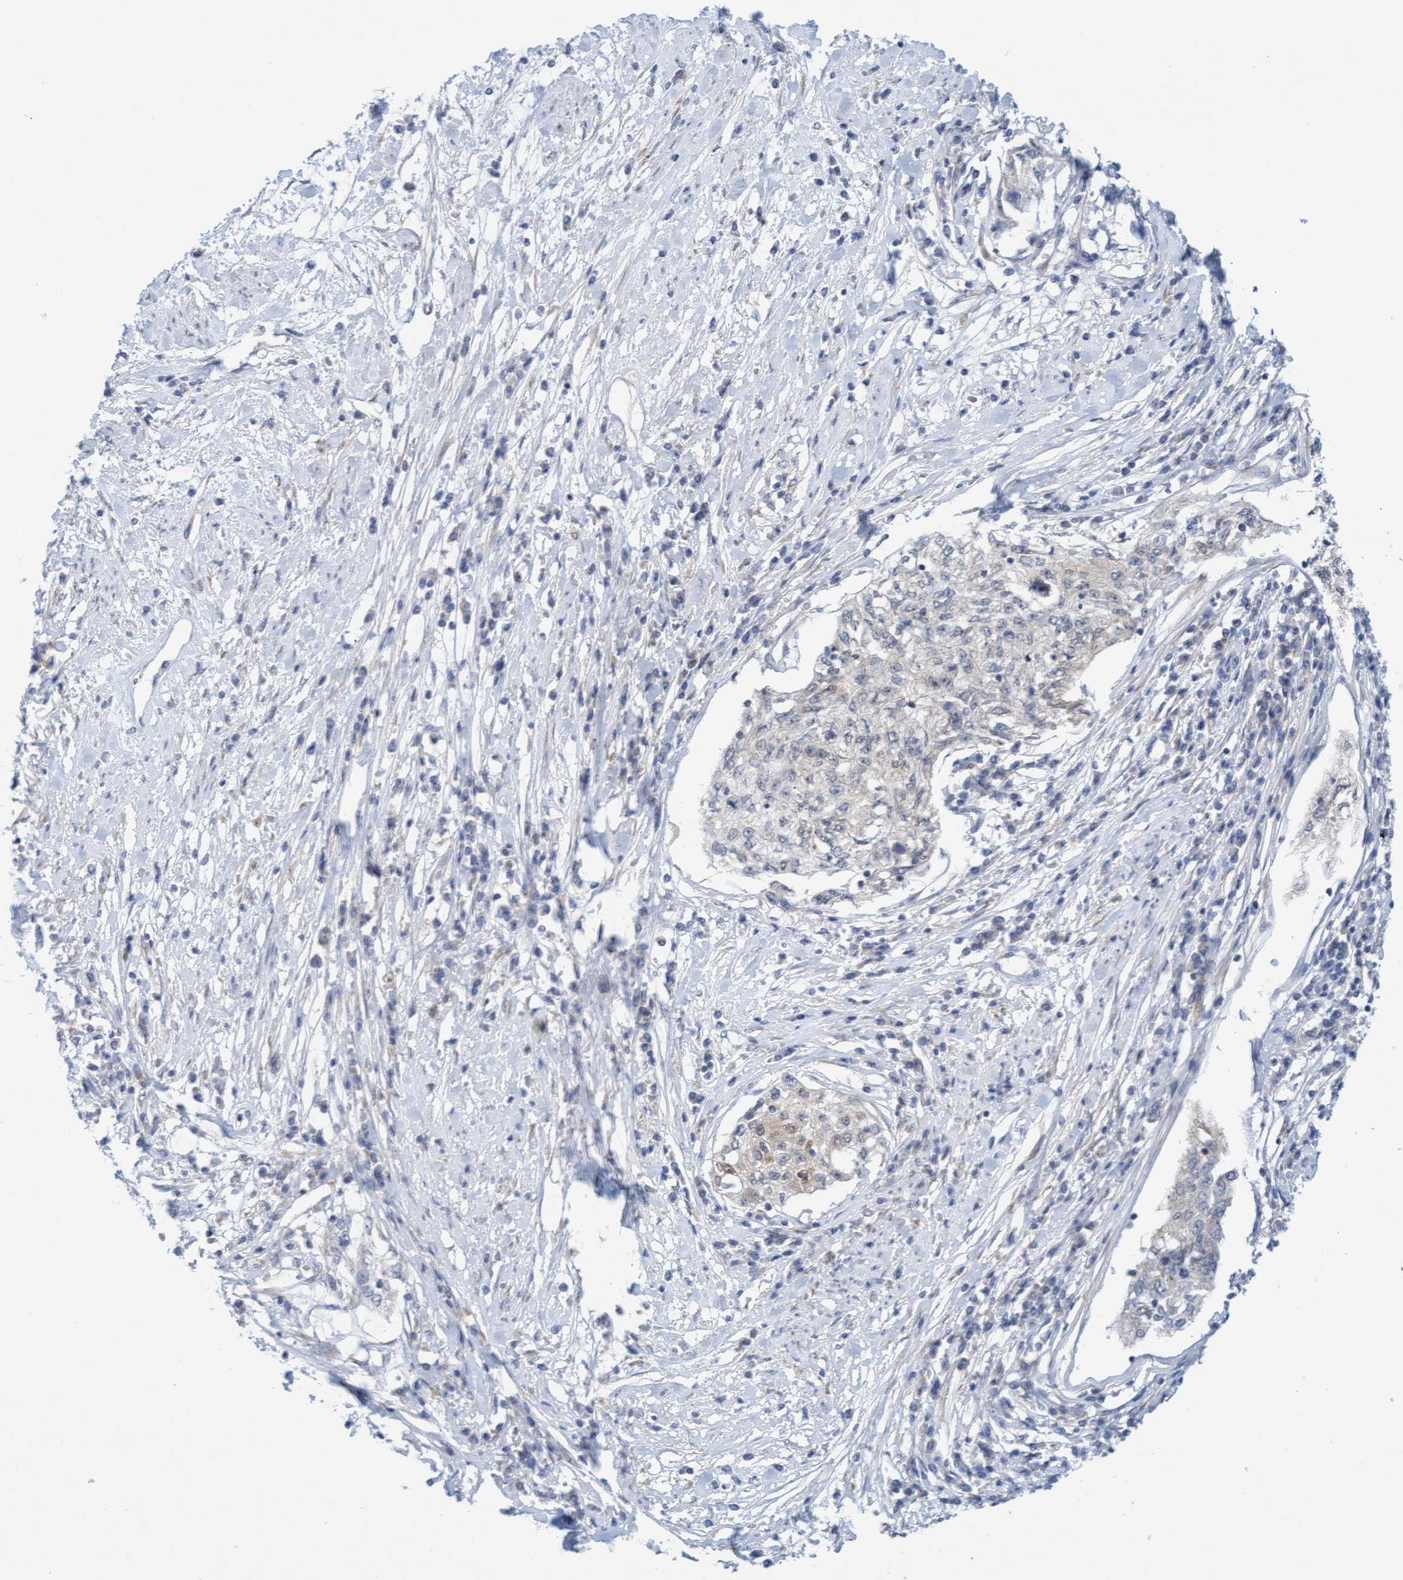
{"staining": {"intensity": "negative", "quantity": "none", "location": "none"}, "tissue": "cervical cancer", "cell_type": "Tumor cells", "image_type": "cancer", "snomed": [{"axis": "morphology", "description": "Squamous cell carcinoma, NOS"}, {"axis": "topography", "description": "Cervix"}], "caption": "The IHC photomicrograph has no significant expression in tumor cells of cervical squamous cell carcinoma tissue.", "gene": "AMZ2", "patient": {"sex": "female", "age": 57}}